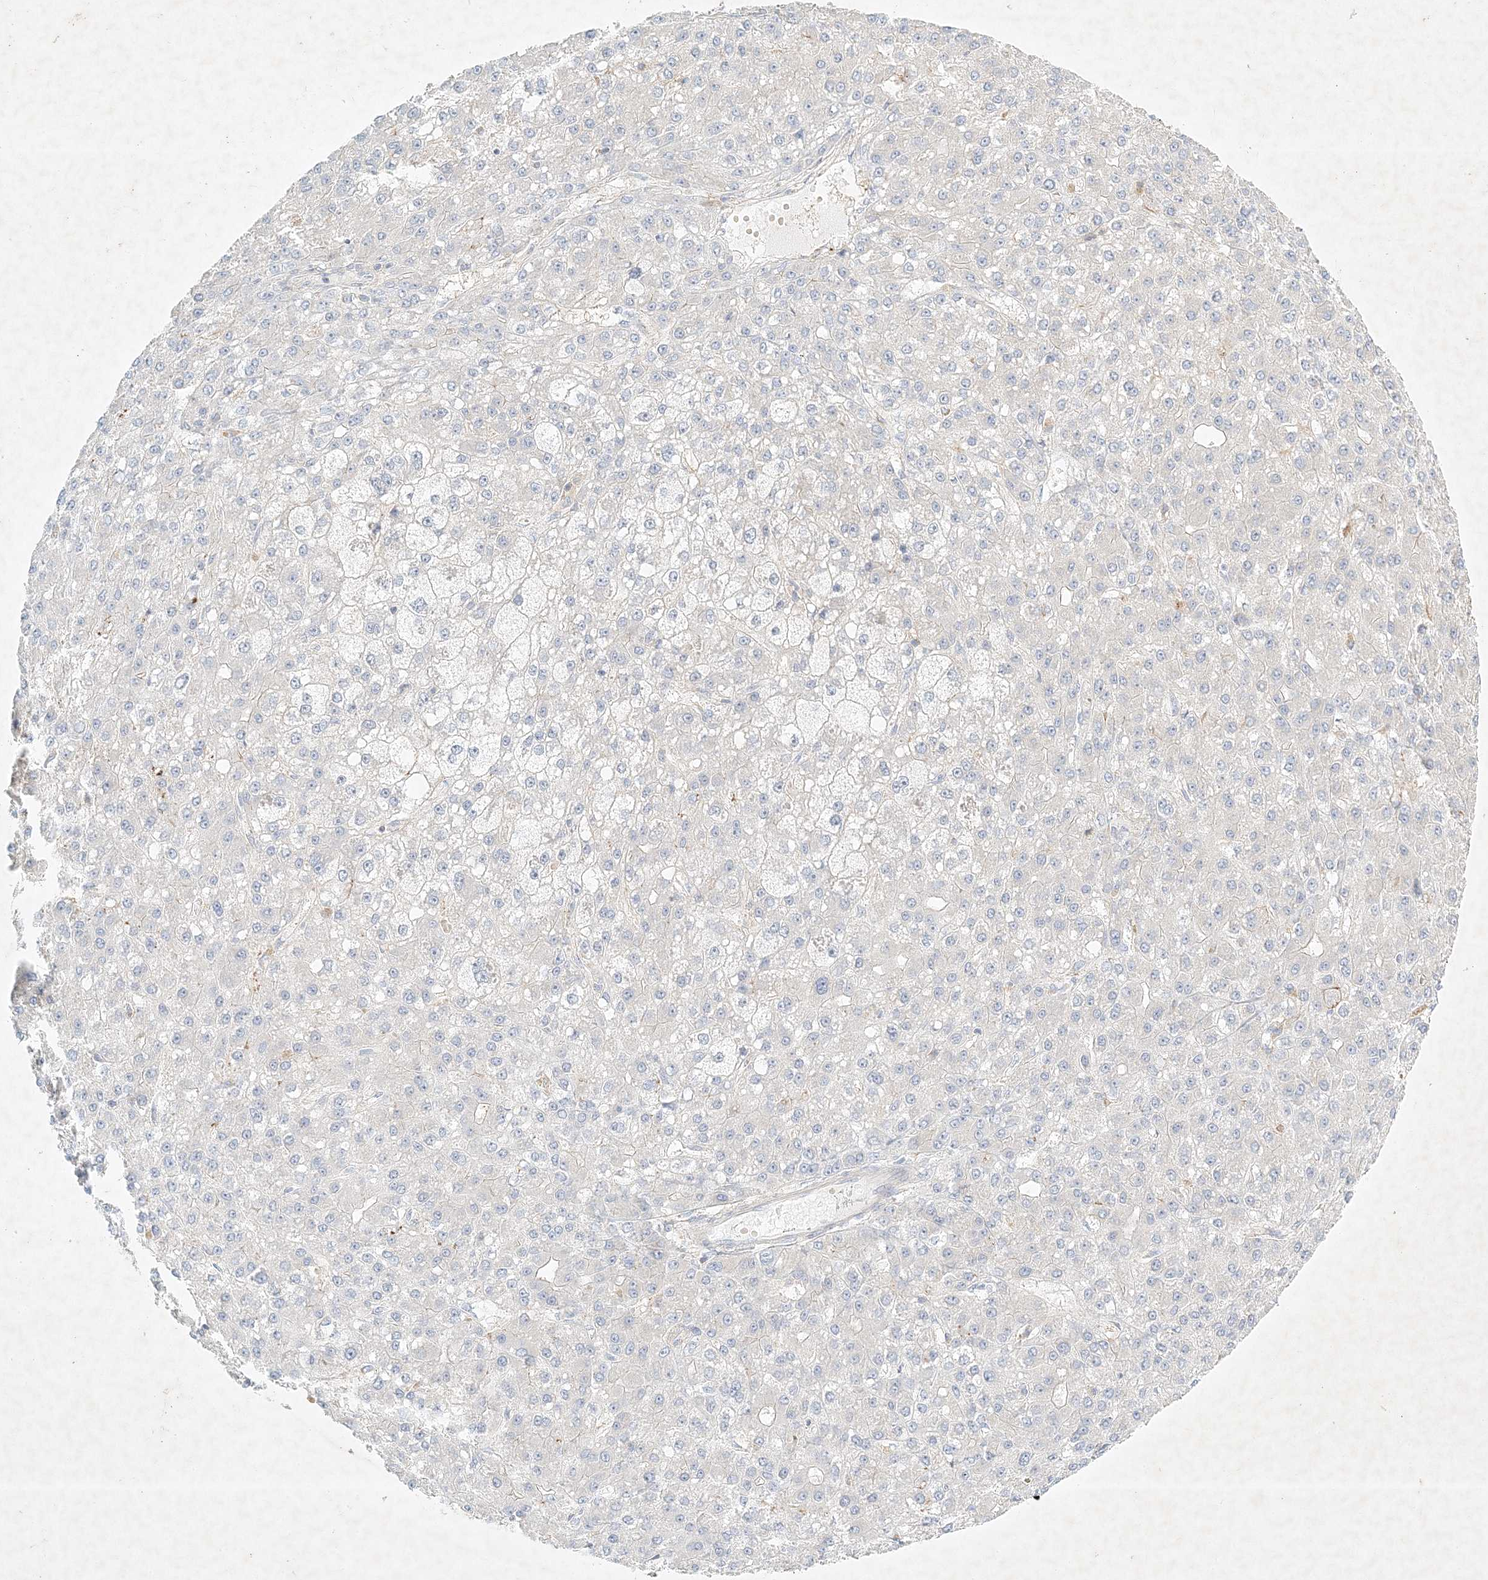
{"staining": {"intensity": "negative", "quantity": "none", "location": "none"}, "tissue": "liver cancer", "cell_type": "Tumor cells", "image_type": "cancer", "snomed": [{"axis": "morphology", "description": "Carcinoma, Hepatocellular, NOS"}, {"axis": "topography", "description": "Liver"}], "caption": "Human liver cancer (hepatocellular carcinoma) stained for a protein using IHC displays no positivity in tumor cells.", "gene": "STK11IP", "patient": {"sex": "male", "age": 67}}